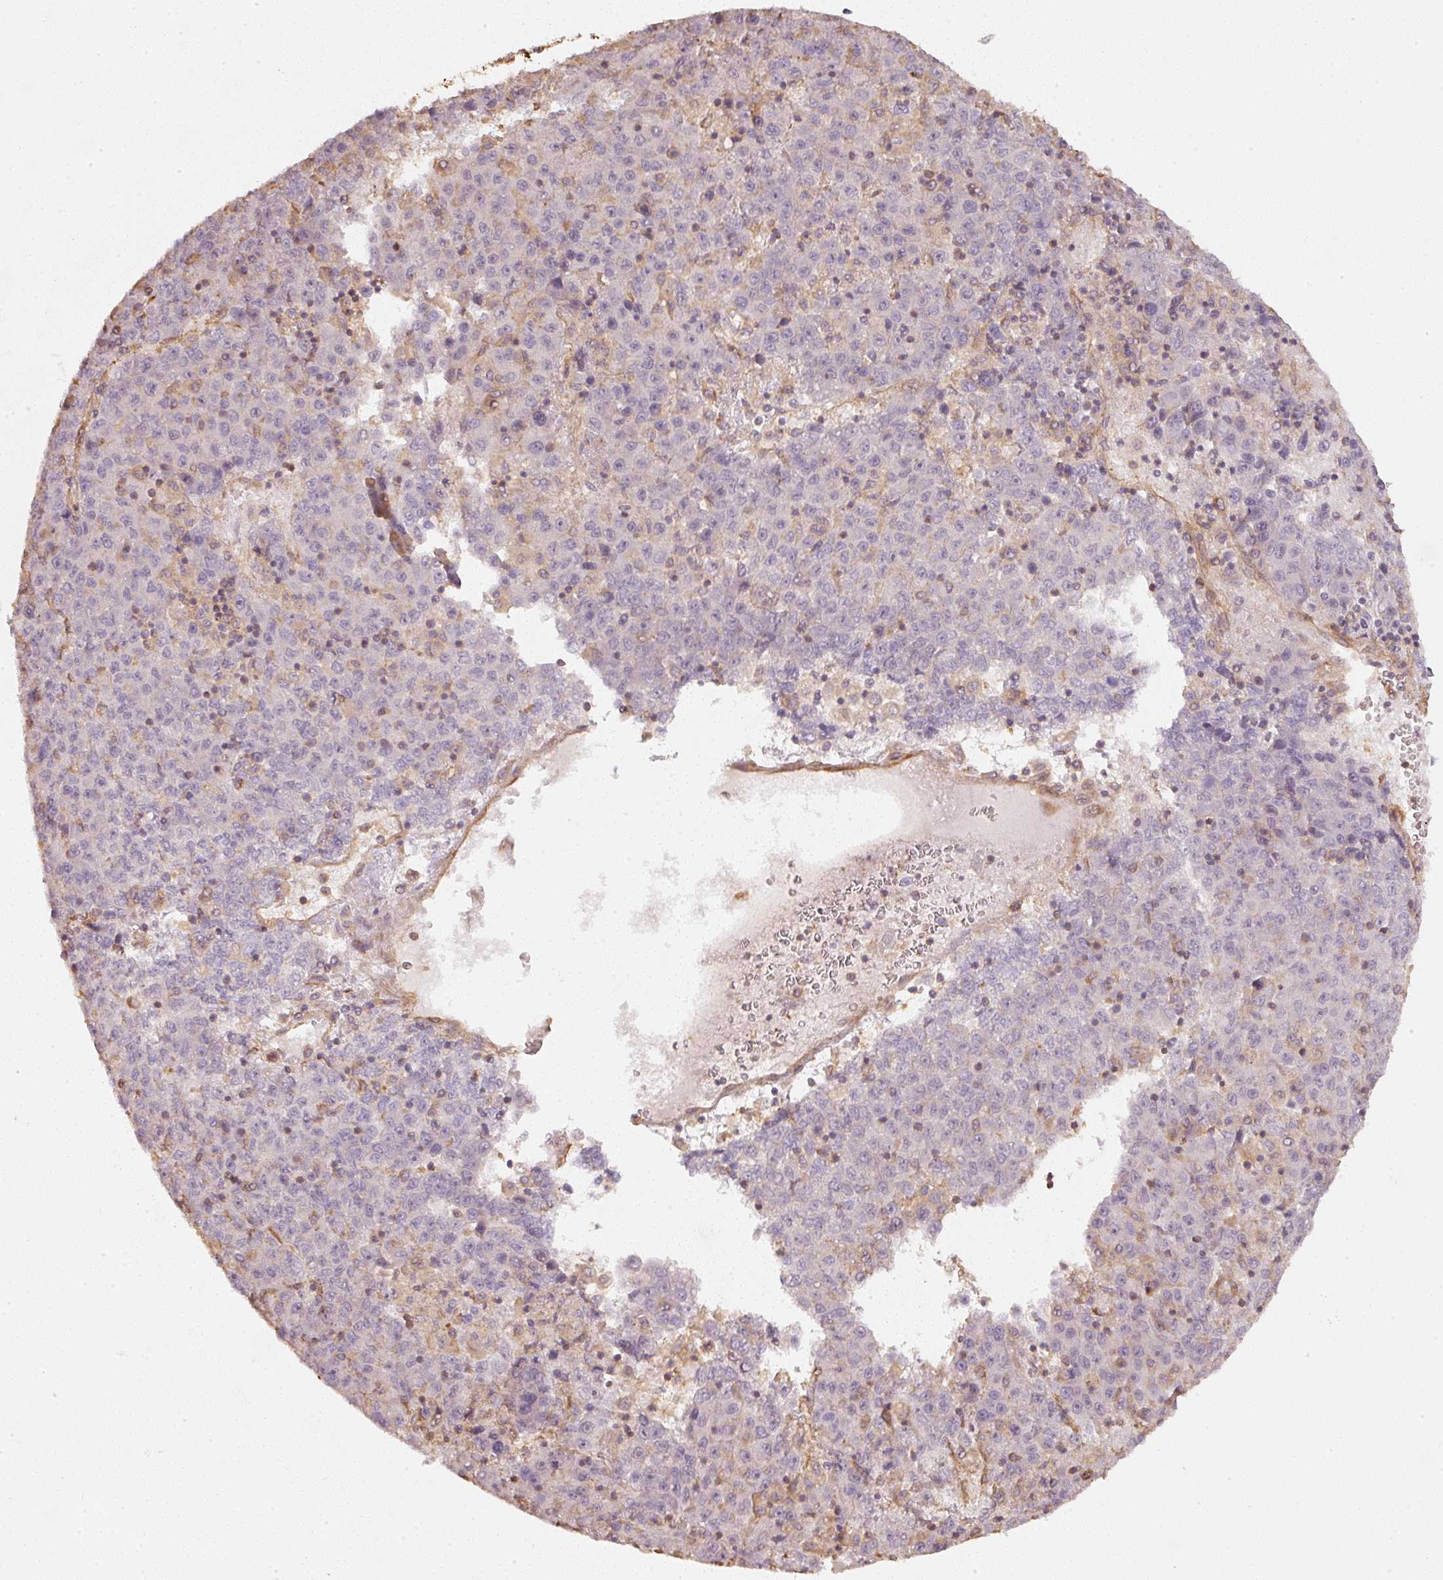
{"staining": {"intensity": "negative", "quantity": "none", "location": "none"}, "tissue": "liver cancer", "cell_type": "Tumor cells", "image_type": "cancer", "snomed": [{"axis": "morphology", "description": "Carcinoma, Hepatocellular, NOS"}, {"axis": "topography", "description": "Liver"}], "caption": "Immunohistochemistry (IHC) photomicrograph of liver cancer (hepatocellular carcinoma) stained for a protein (brown), which reveals no positivity in tumor cells.", "gene": "CEP95", "patient": {"sex": "female", "age": 53}}